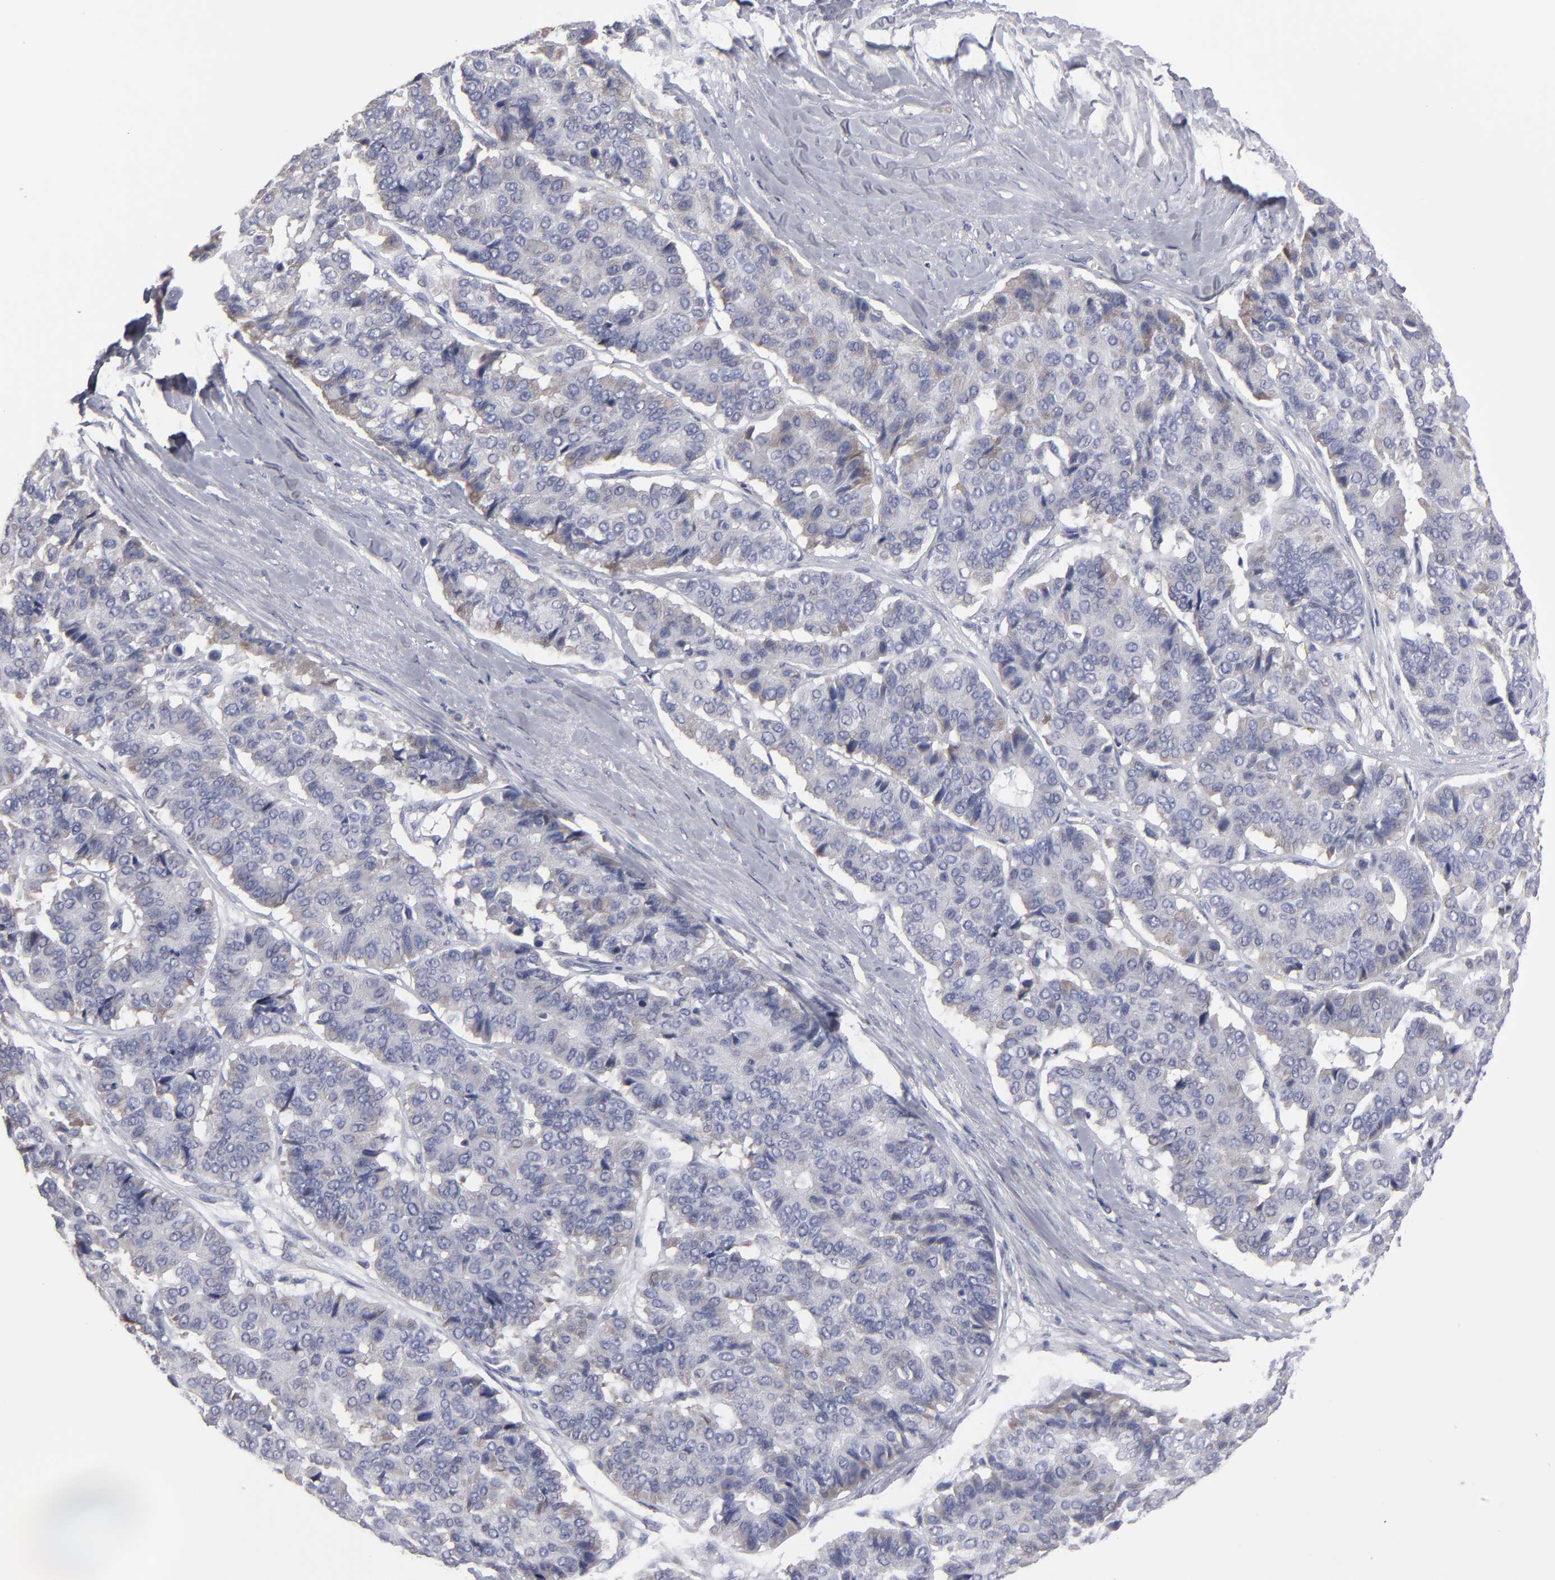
{"staining": {"intensity": "weak", "quantity": "<25%", "location": "cytoplasmic/membranous"}, "tissue": "pancreatic cancer", "cell_type": "Tumor cells", "image_type": "cancer", "snomed": [{"axis": "morphology", "description": "Adenocarcinoma, NOS"}, {"axis": "topography", "description": "Pancreas"}], "caption": "Tumor cells are negative for protein expression in human pancreatic adenocarcinoma.", "gene": "CCDC80", "patient": {"sex": "male", "age": 50}}